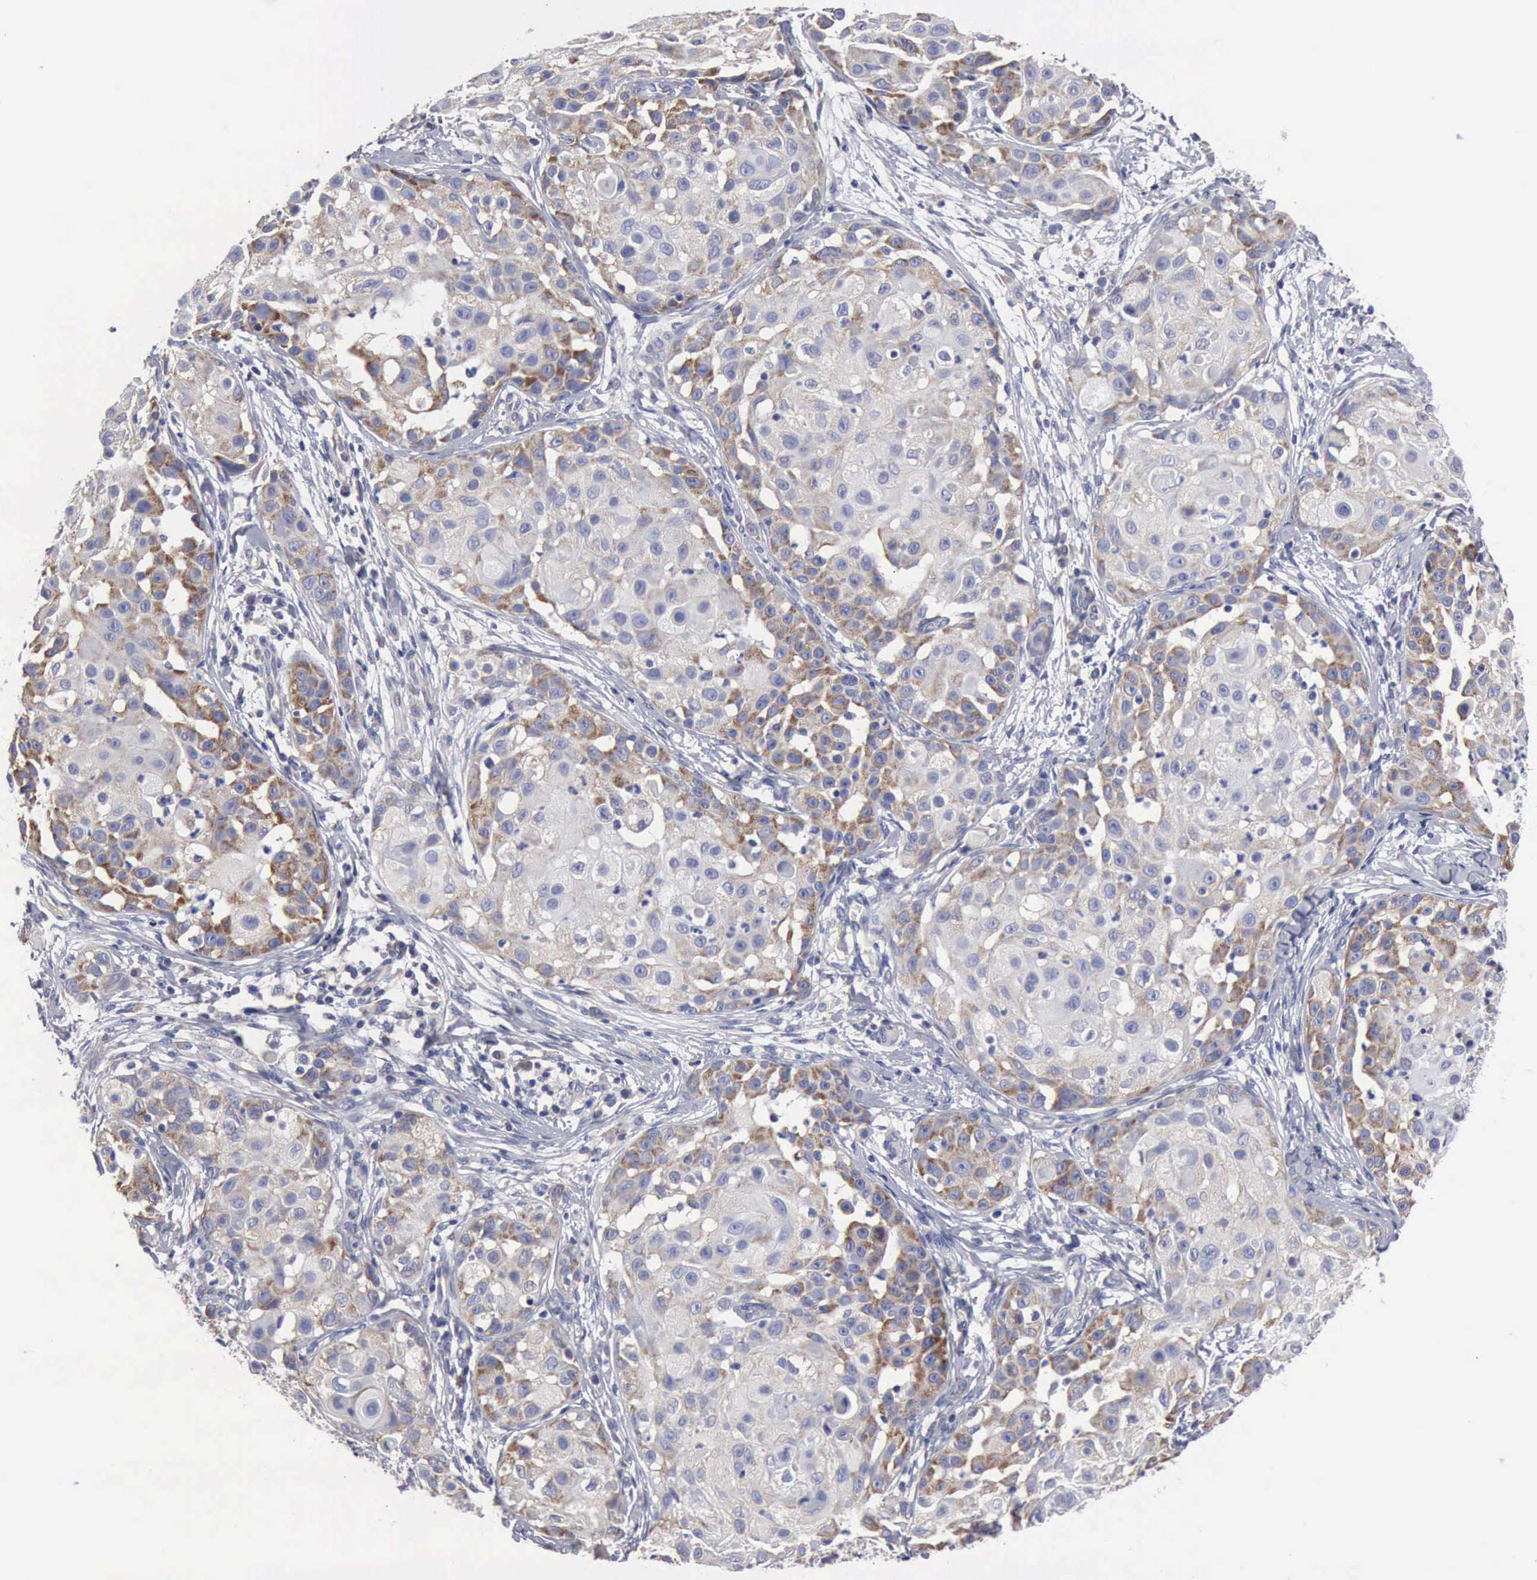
{"staining": {"intensity": "moderate", "quantity": "25%-75%", "location": "cytoplasmic/membranous"}, "tissue": "skin cancer", "cell_type": "Tumor cells", "image_type": "cancer", "snomed": [{"axis": "morphology", "description": "Squamous cell carcinoma, NOS"}, {"axis": "topography", "description": "Skin"}], "caption": "This micrograph exhibits skin cancer stained with IHC to label a protein in brown. The cytoplasmic/membranous of tumor cells show moderate positivity for the protein. Nuclei are counter-stained blue.", "gene": "TXLNG", "patient": {"sex": "female", "age": 57}}